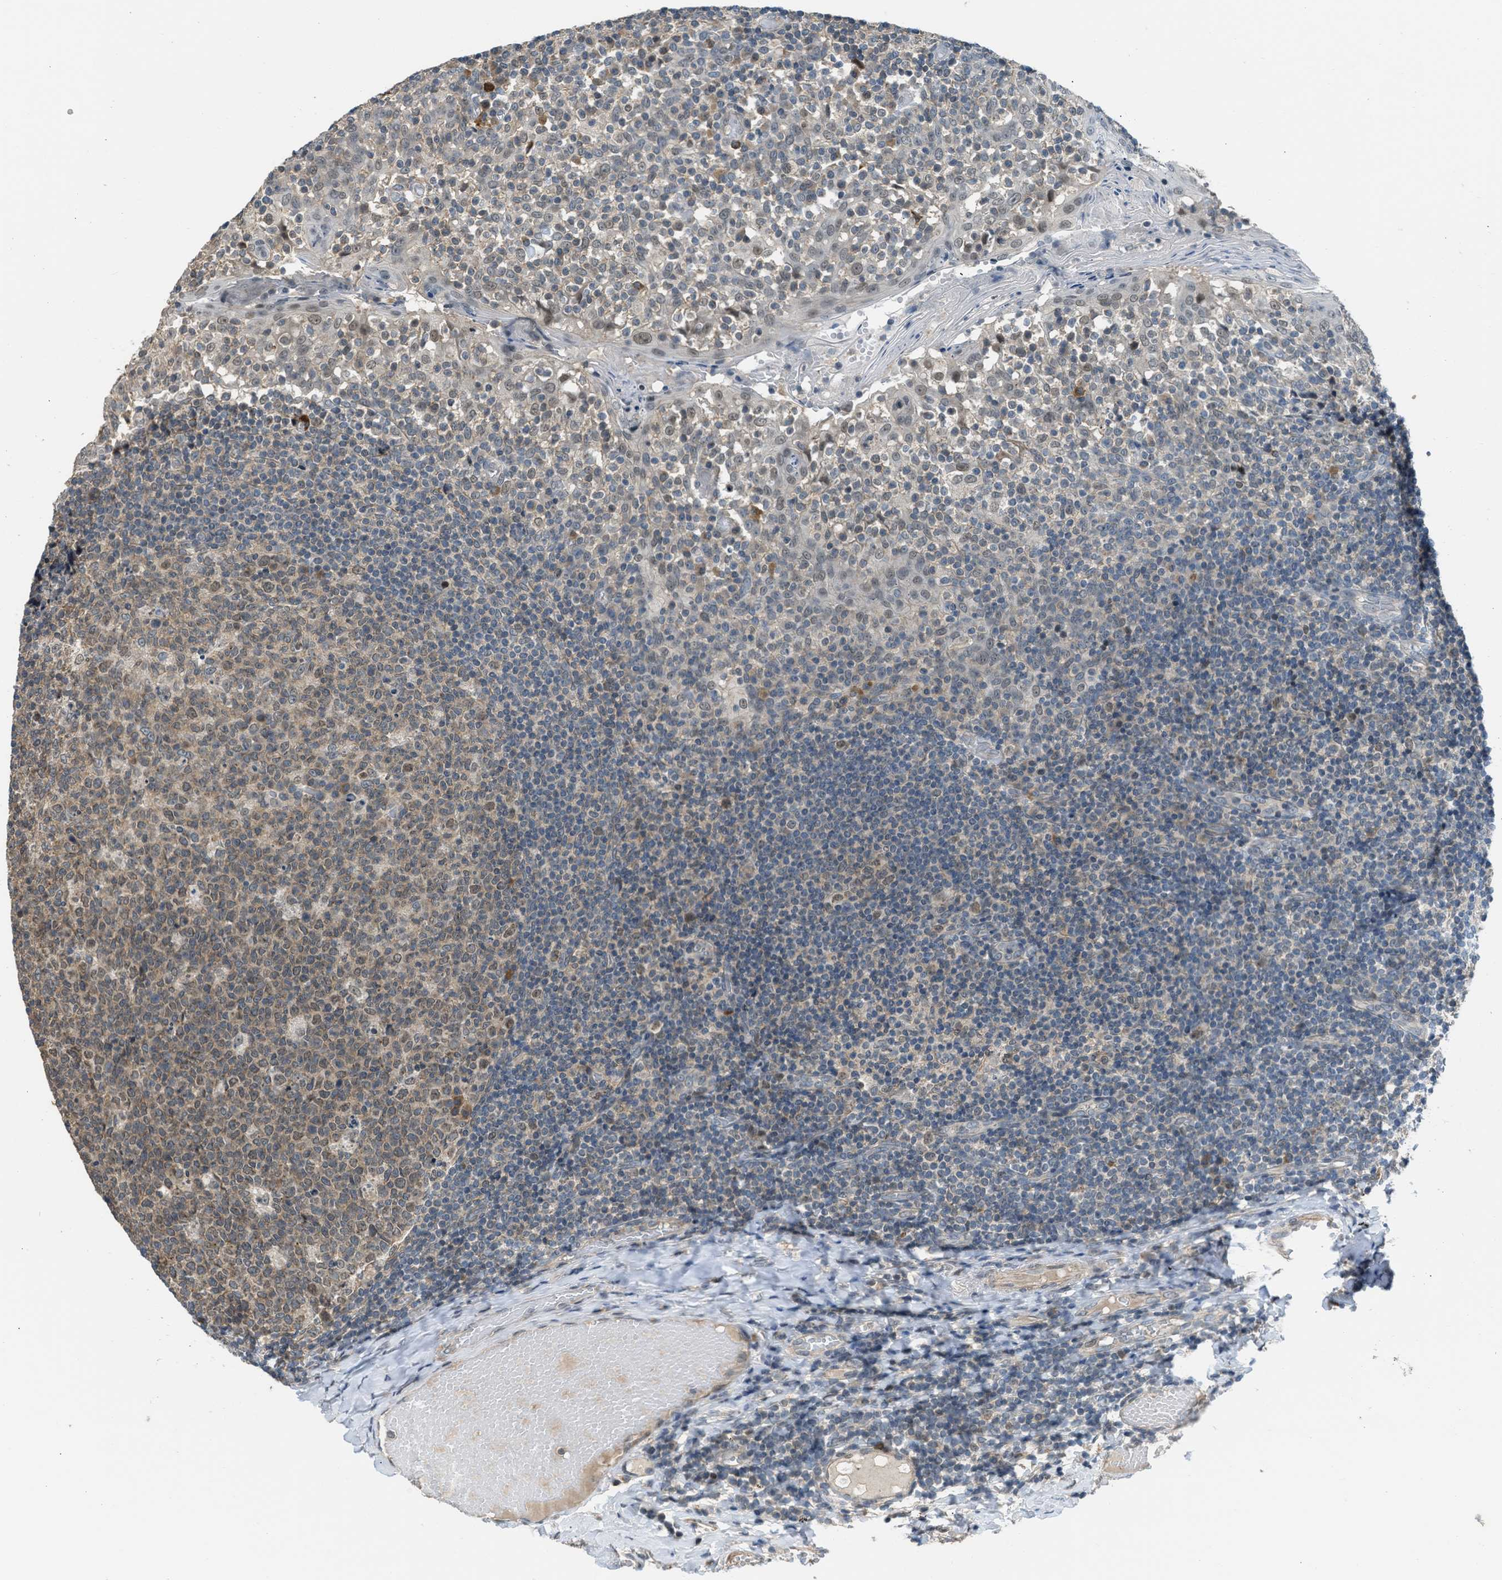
{"staining": {"intensity": "weak", "quantity": ">75%", "location": "cytoplasmic/membranous,nuclear"}, "tissue": "tonsil", "cell_type": "Germinal center cells", "image_type": "normal", "snomed": [{"axis": "morphology", "description": "Normal tissue, NOS"}, {"axis": "topography", "description": "Tonsil"}], "caption": "Immunohistochemistry (DAB (3,3'-diaminobenzidine)) staining of normal human tonsil reveals weak cytoplasmic/membranous,nuclear protein staining in about >75% of germinal center cells.", "gene": "TTBK2", "patient": {"sex": "female", "age": 19}}